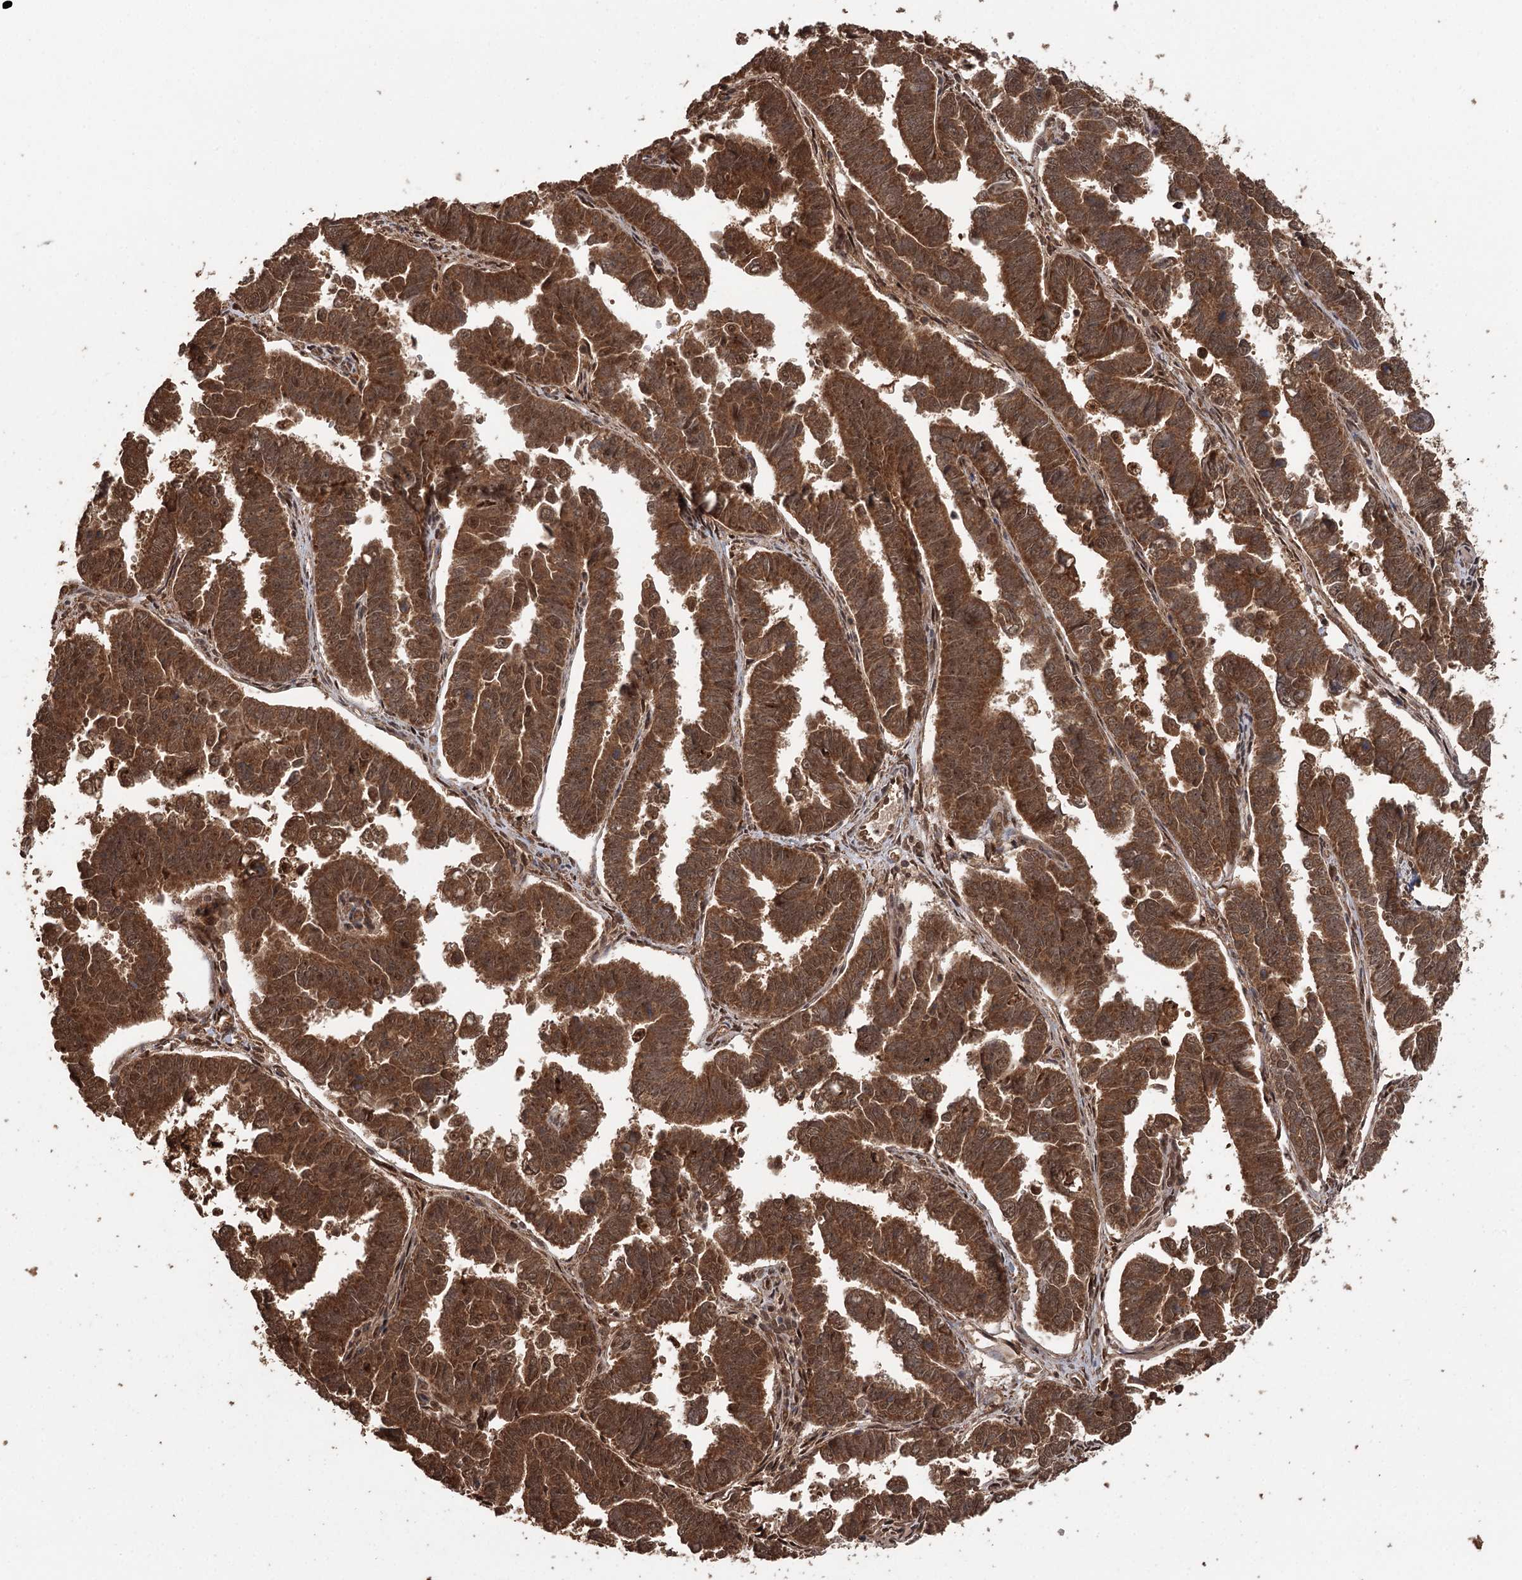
{"staining": {"intensity": "strong", "quantity": ">75%", "location": "cytoplasmic/membranous,nuclear"}, "tissue": "endometrial cancer", "cell_type": "Tumor cells", "image_type": "cancer", "snomed": [{"axis": "morphology", "description": "Adenocarcinoma, NOS"}, {"axis": "topography", "description": "Endometrium"}], "caption": "Endometrial cancer was stained to show a protein in brown. There is high levels of strong cytoplasmic/membranous and nuclear positivity in about >75% of tumor cells. Ihc stains the protein in brown and the nuclei are stained blue.", "gene": "N6AMT1", "patient": {"sex": "female", "age": 75}}